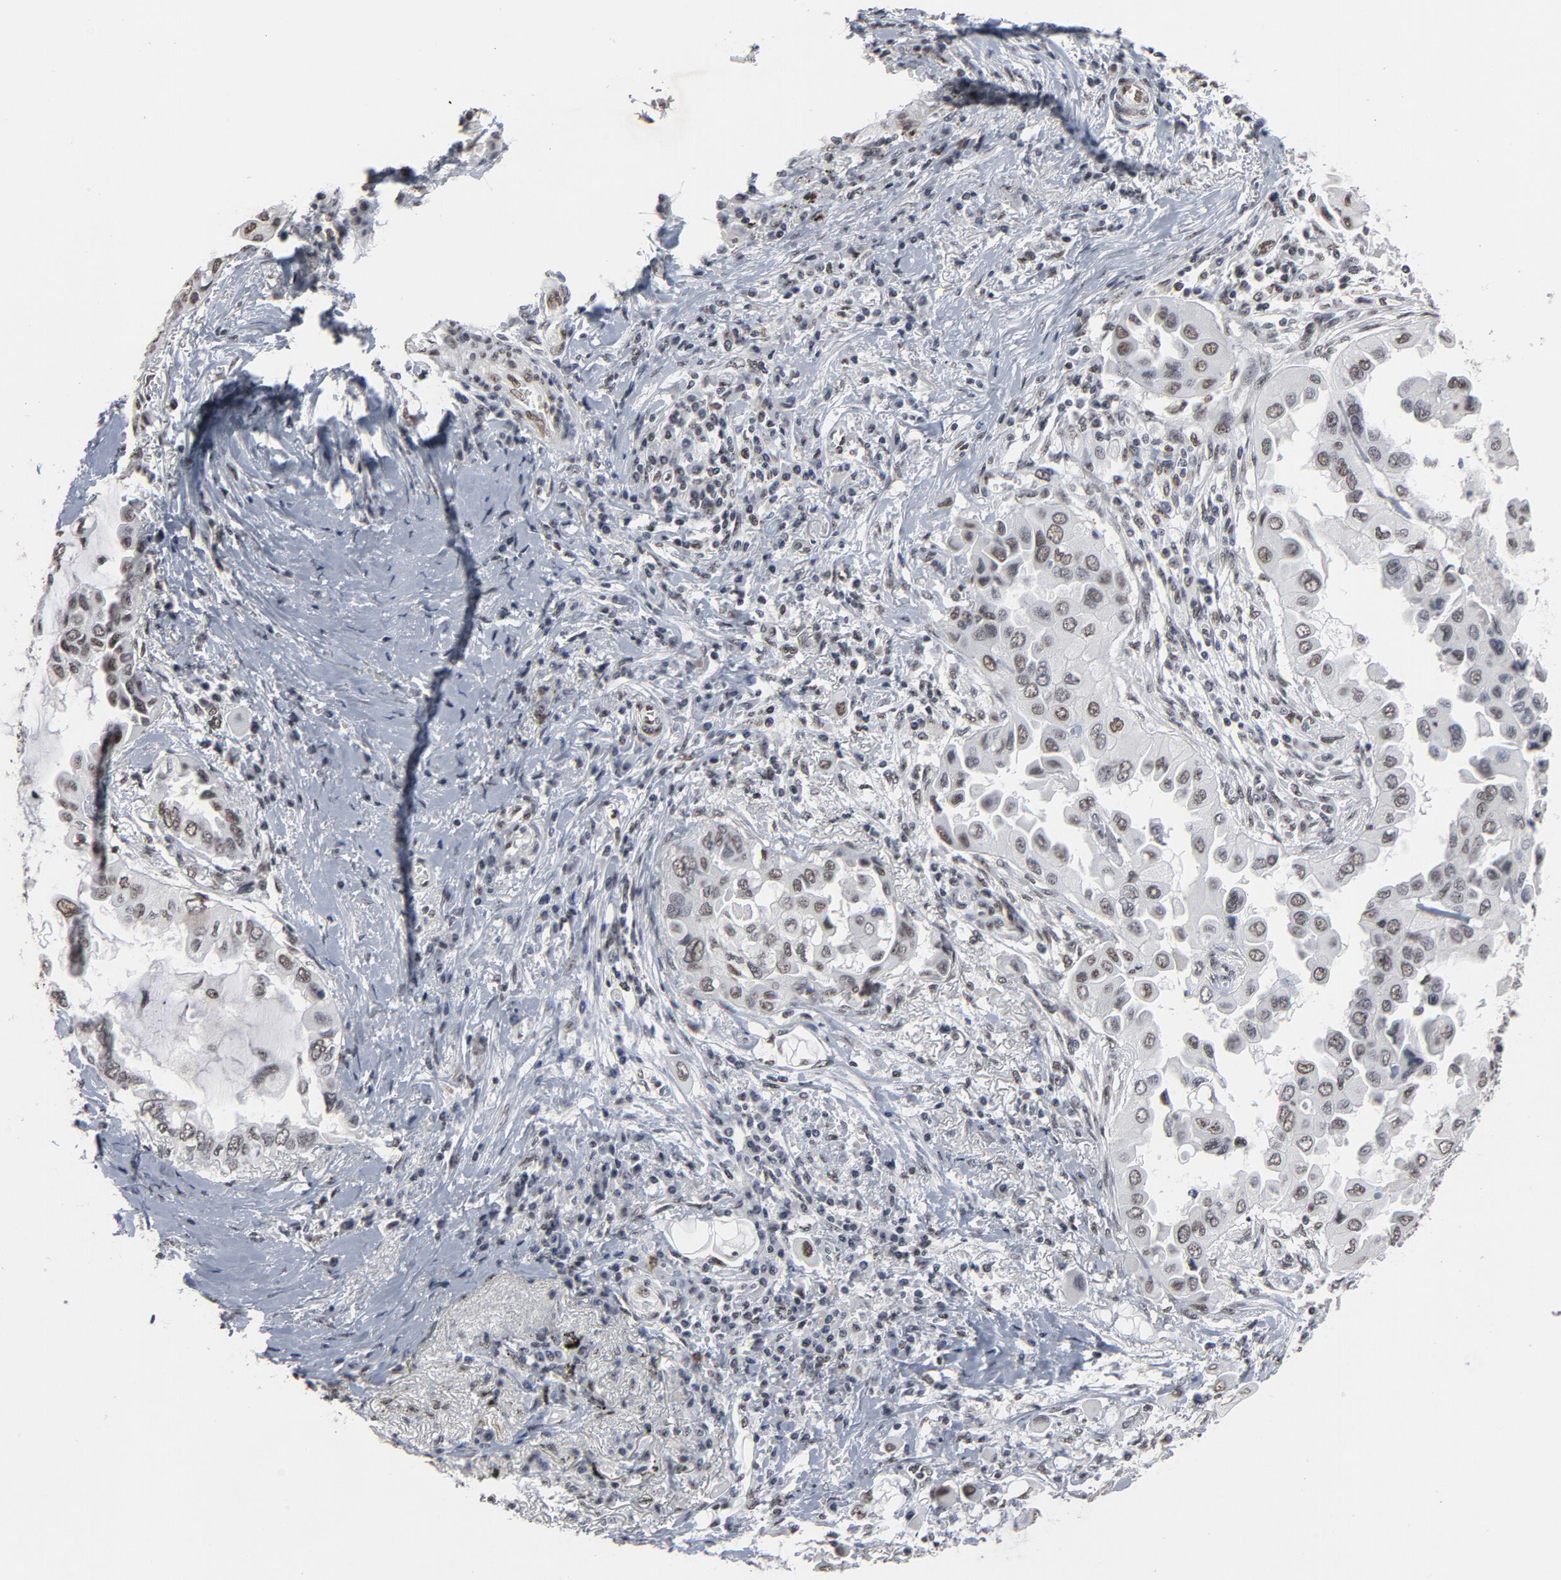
{"staining": {"intensity": "moderate", "quantity": ">75%", "location": "nuclear"}, "tissue": "lung cancer", "cell_type": "Tumor cells", "image_type": "cancer", "snomed": [{"axis": "morphology", "description": "Adenocarcinoma, NOS"}, {"axis": "topography", "description": "Lung"}], "caption": "This photomicrograph exhibits immunohistochemistry staining of human lung cancer, with medium moderate nuclear expression in about >75% of tumor cells.", "gene": "MRE11", "patient": {"sex": "female", "age": 76}}